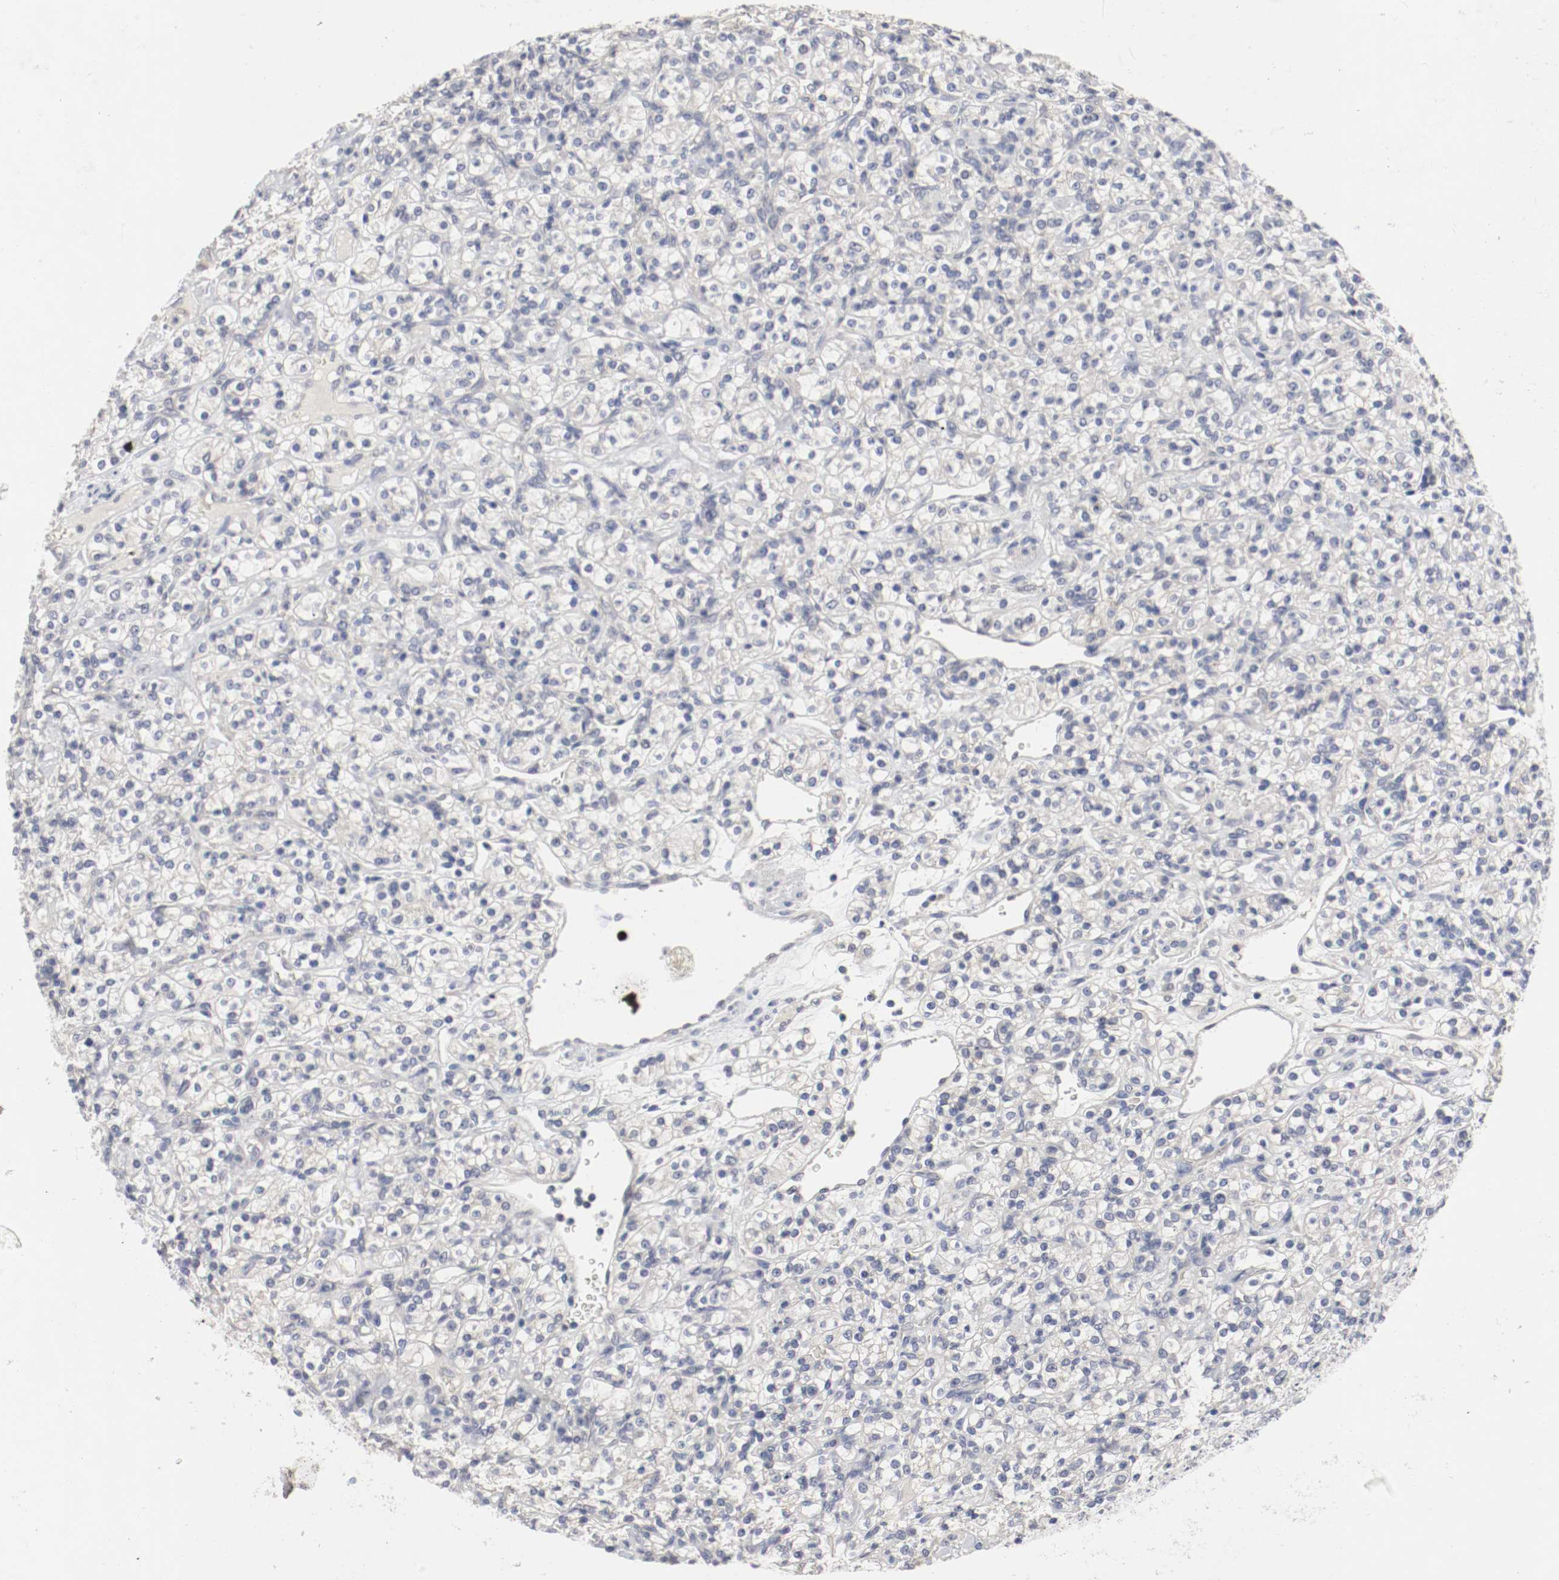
{"staining": {"intensity": "negative", "quantity": "none", "location": "none"}, "tissue": "renal cancer", "cell_type": "Tumor cells", "image_type": "cancer", "snomed": [{"axis": "morphology", "description": "Adenocarcinoma, NOS"}, {"axis": "topography", "description": "Kidney"}], "caption": "Tumor cells are negative for brown protein staining in renal cancer (adenocarcinoma).", "gene": "CEBPE", "patient": {"sex": "male", "age": 77}}